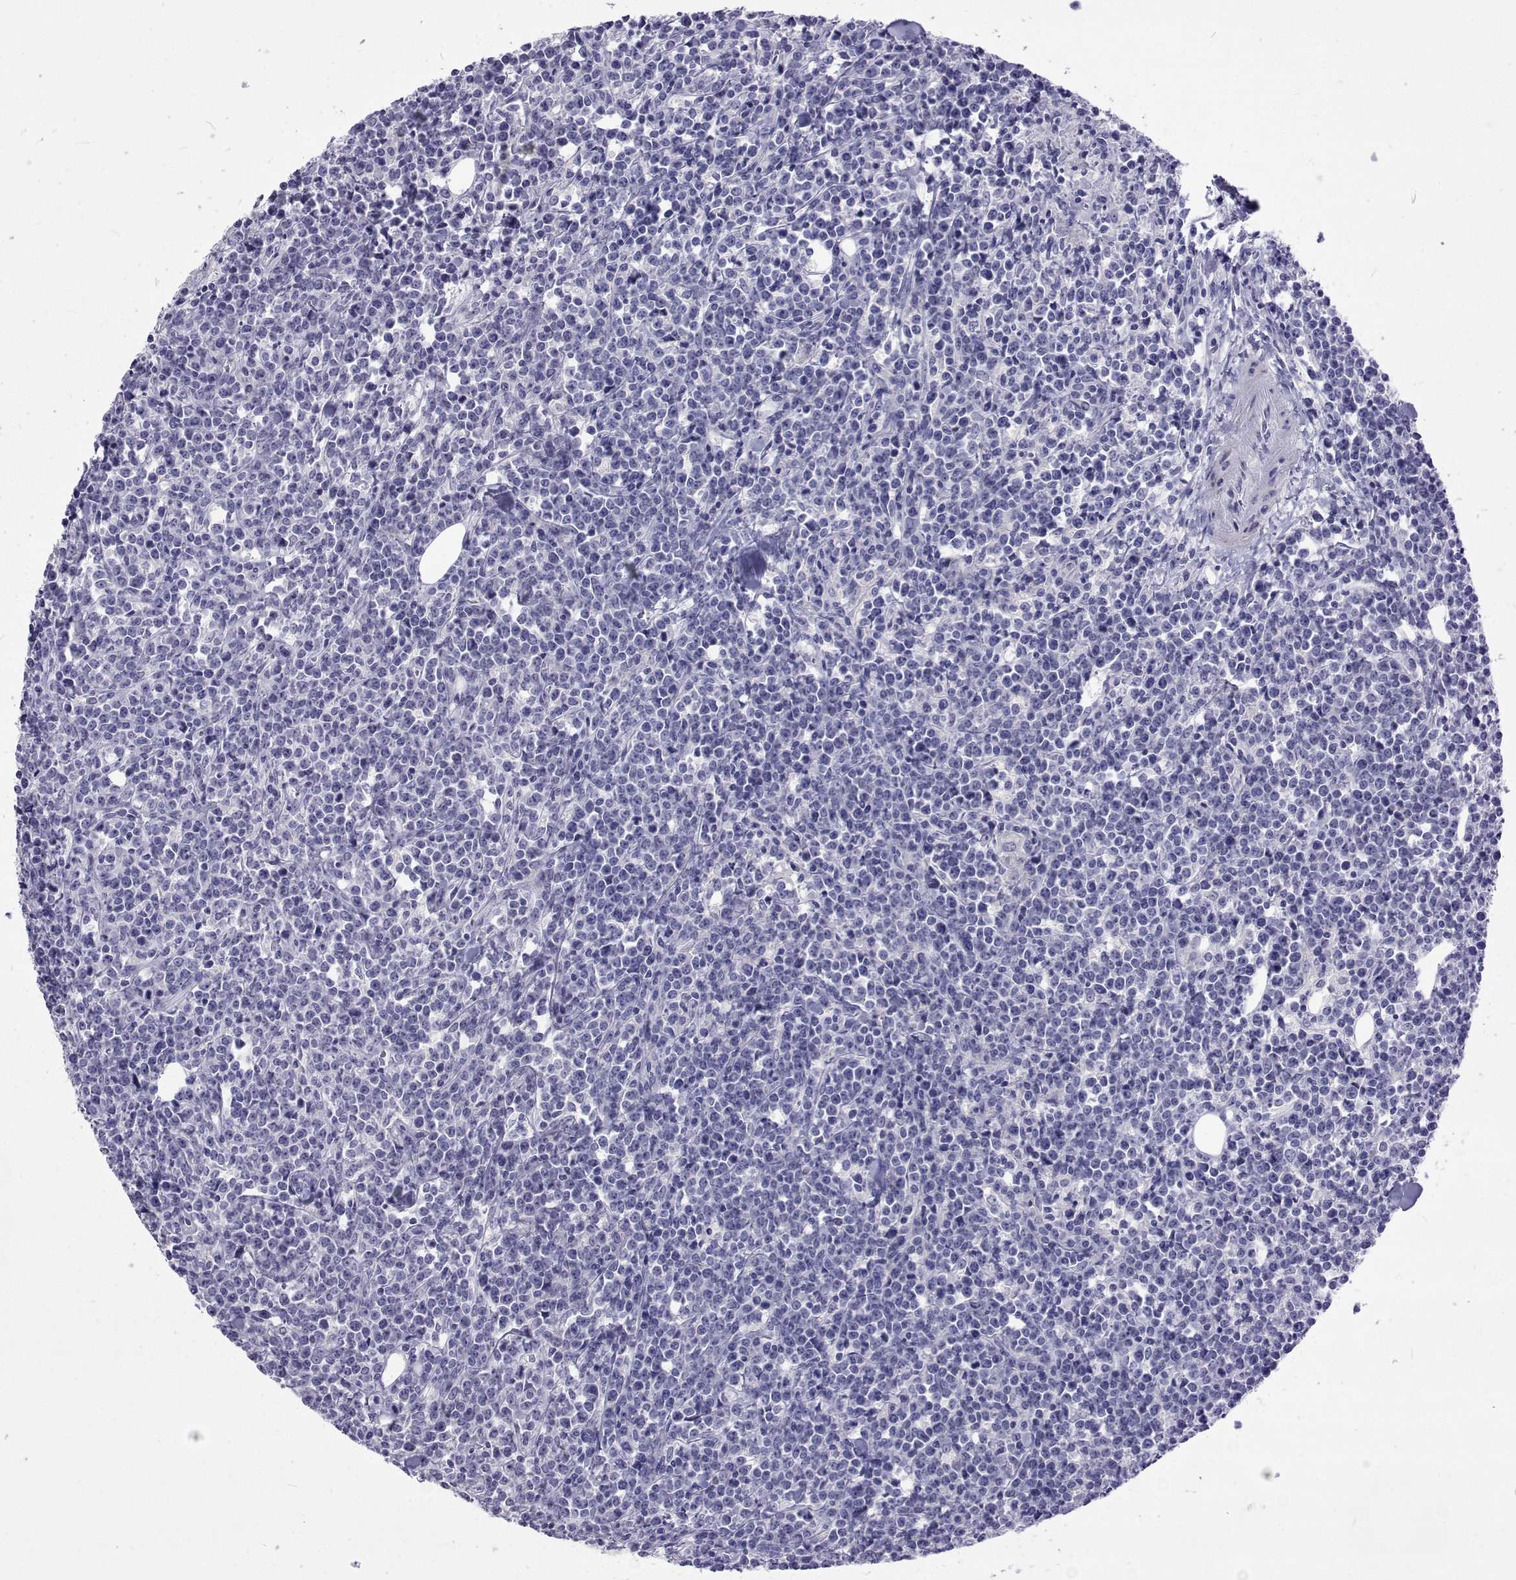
{"staining": {"intensity": "negative", "quantity": "none", "location": "none"}, "tissue": "lymphoma", "cell_type": "Tumor cells", "image_type": "cancer", "snomed": [{"axis": "morphology", "description": "Malignant lymphoma, non-Hodgkin's type, High grade"}, {"axis": "topography", "description": "Small intestine"}], "caption": "This is an immunohistochemistry micrograph of human lymphoma. There is no positivity in tumor cells.", "gene": "UMODL1", "patient": {"sex": "female", "age": 56}}